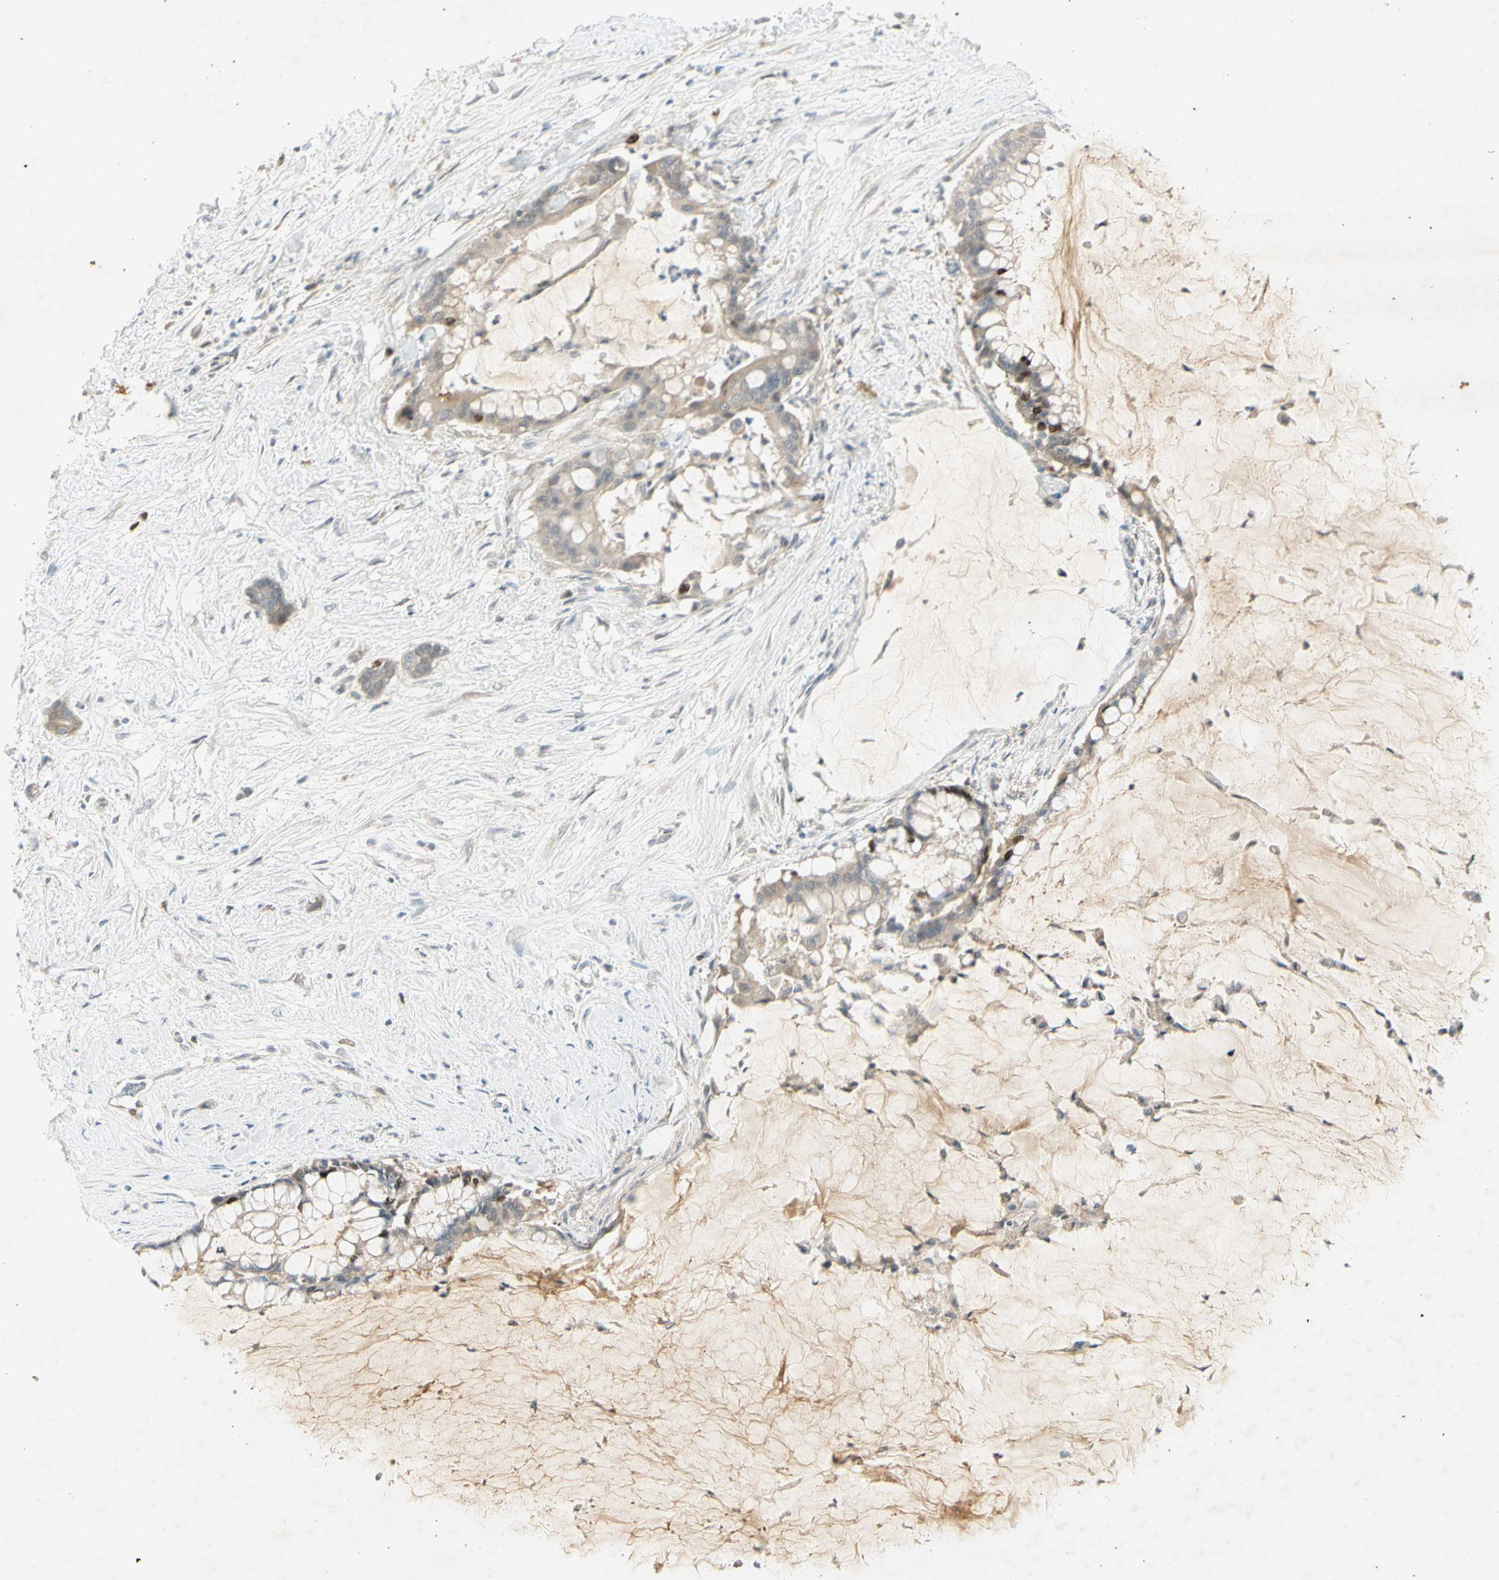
{"staining": {"intensity": "negative", "quantity": "none", "location": "none"}, "tissue": "pancreatic cancer", "cell_type": "Tumor cells", "image_type": "cancer", "snomed": [{"axis": "morphology", "description": "Adenocarcinoma, NOS"}, {"axis": "topography", "description": "Pancreas"}], "caption": "Human pancreatic cancer stained for a protein using immunohistochemistry (IHC) displays no expression in tumor cells.", "gene": "PITX1", "patient": {"sex": "male", "age": 41}}